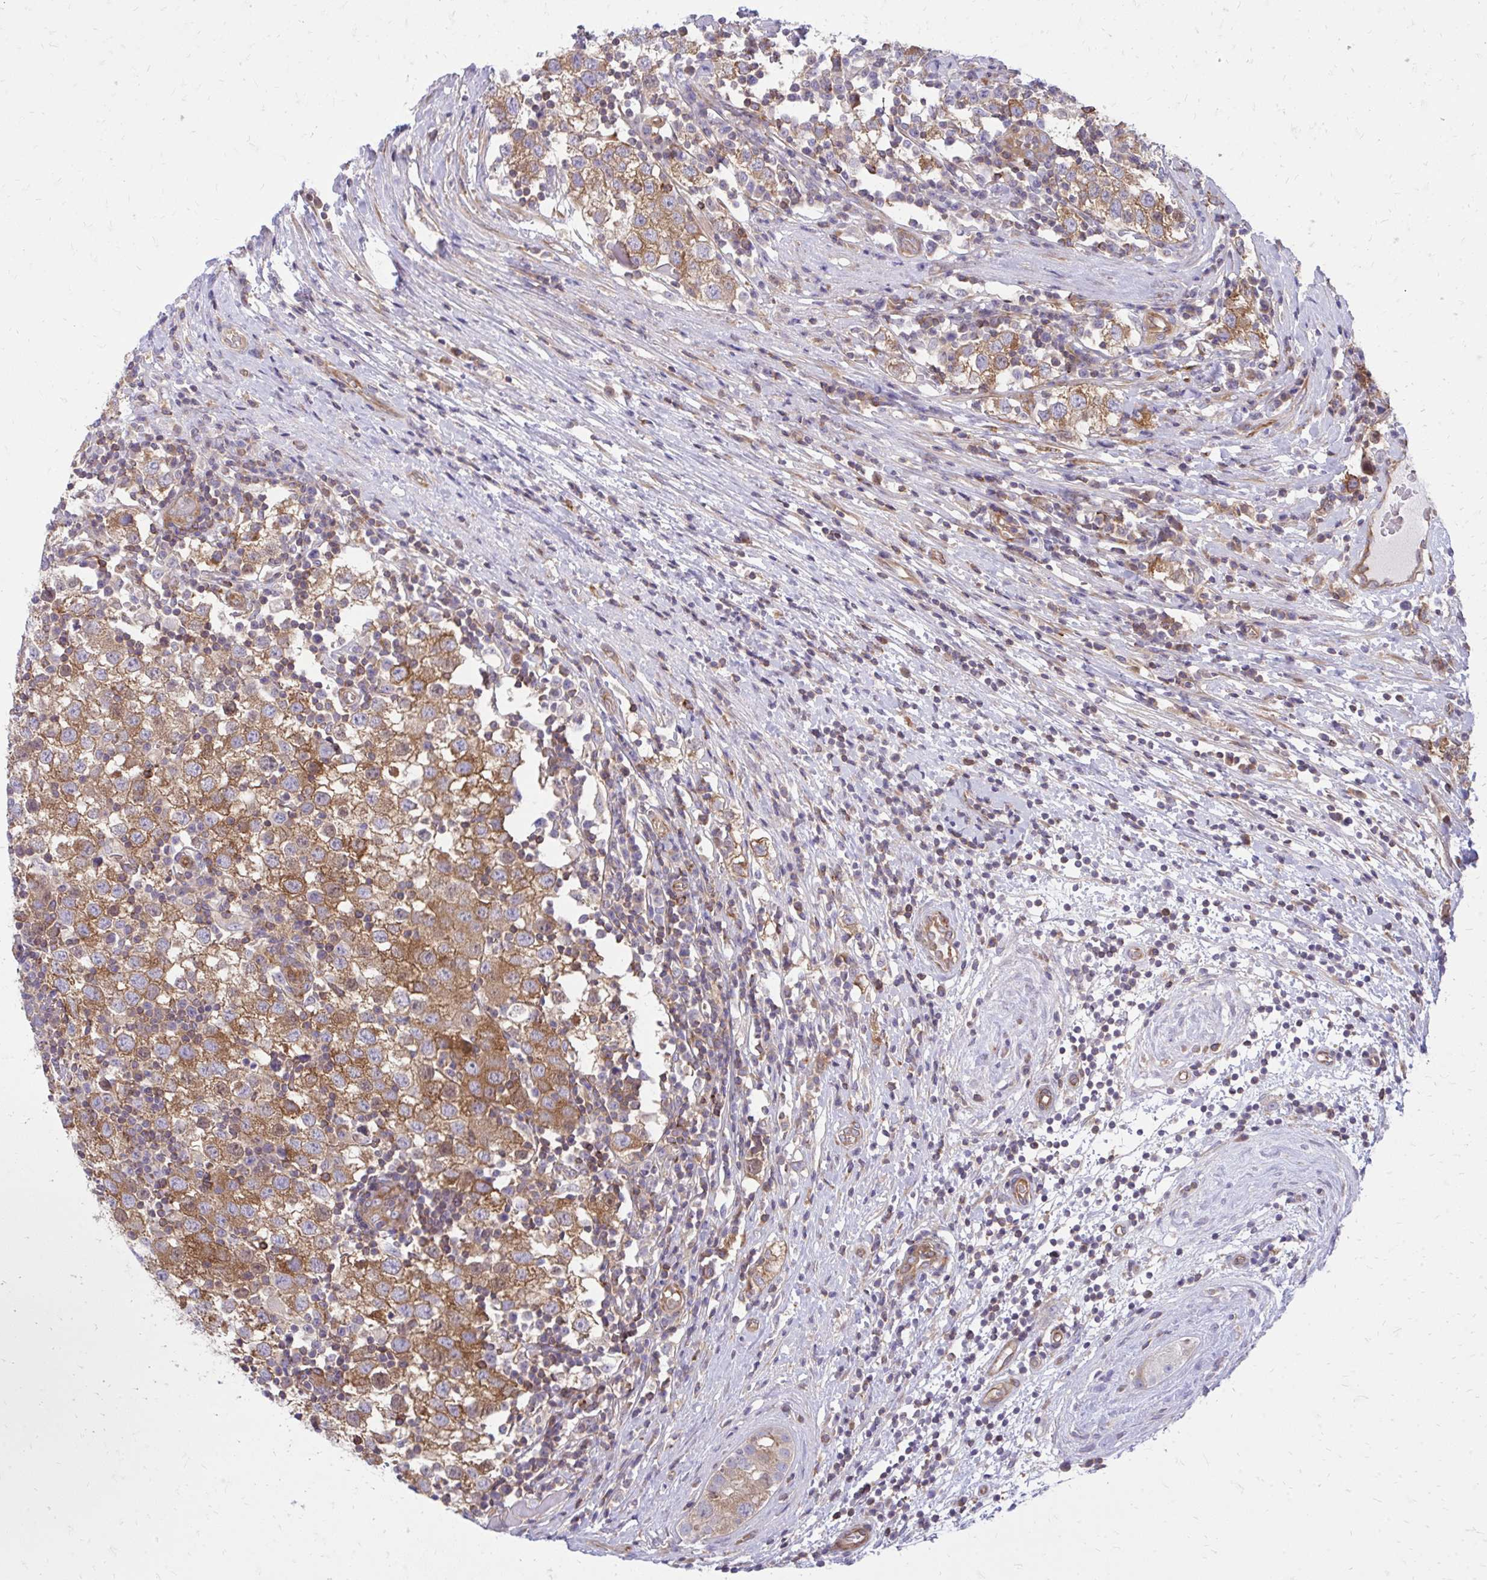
{"staining": {"intensity": "moderate", "quantity": ">75%", "location": "cytoplasmic/membranous"}, "tissue": "testis cancer", "cell_type": "Tumor cells", "image_type": "cancer", "snomed": [{"axis": "morphology", "description": "Seminoma, NOS"}, {"axis": "topography", "description": "Testis"}], "caption": "Moderate cytoplasmic/membranous staining for a protein is present in approximately >75% of tumor cells of testis cancer (seminoma) using immunohistochemistry (IHC).", "gene": "ASAP1", "patient": {"sex": "male", "age": 34}}